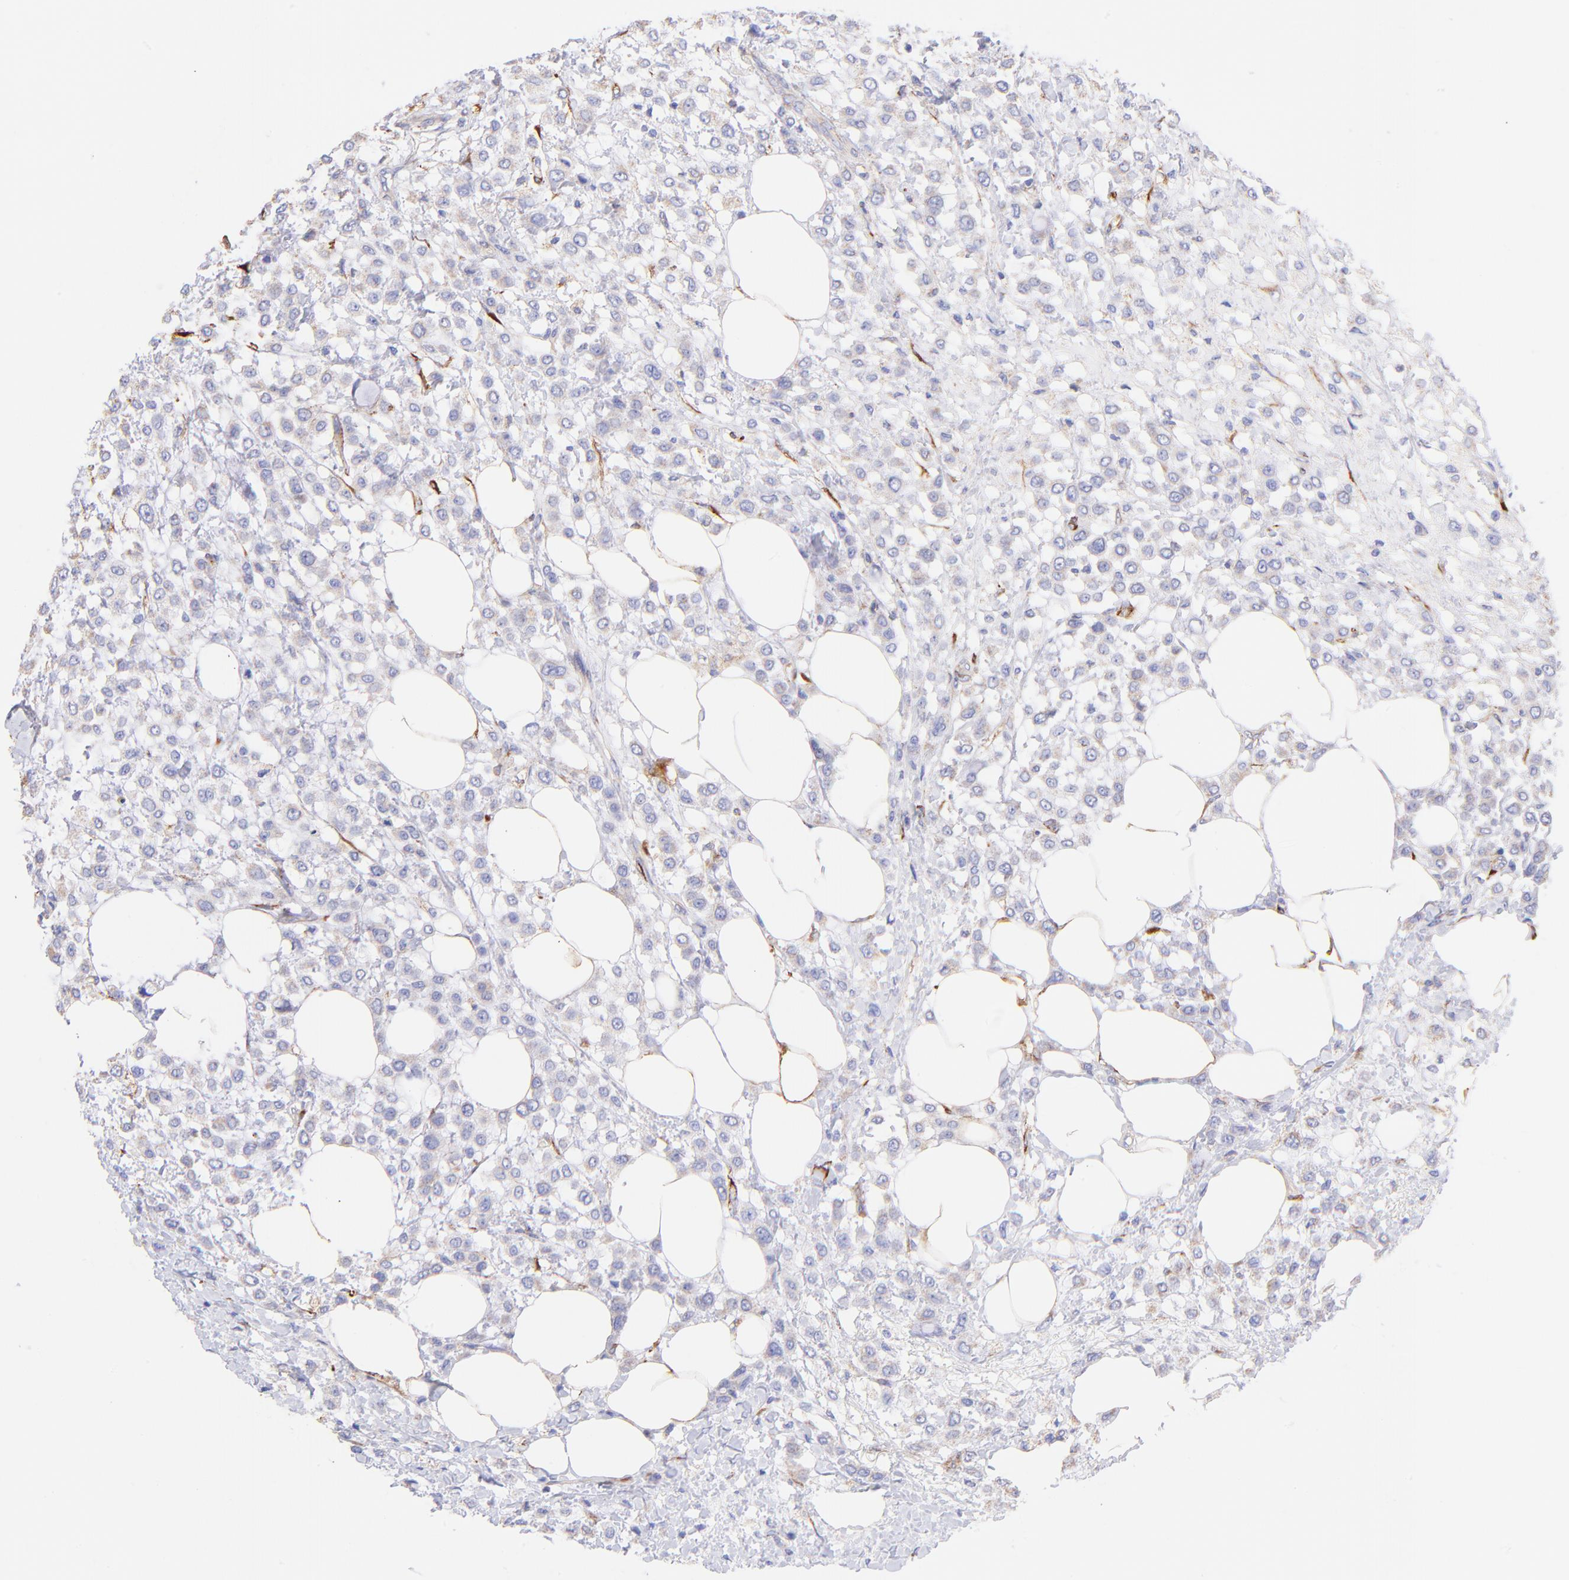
{"staining": {"intensity": "negative", "quantity": "none", "location": "none"}, "tissue": "breast cancer", "cell_type": "Tumor cells", "image_type": "cancer", "snomed": [{"axis": "morphology", "description": "Lobular carcinoma"}, {"axis": "topography", "description": "Breast"}], "caption": "Immunohistochemistry of human lobular carcinoma (breast) exhibits no positivity in tumor cells.", "gene": "SPARC", "patient": {"sex": "female", "age": 85}}